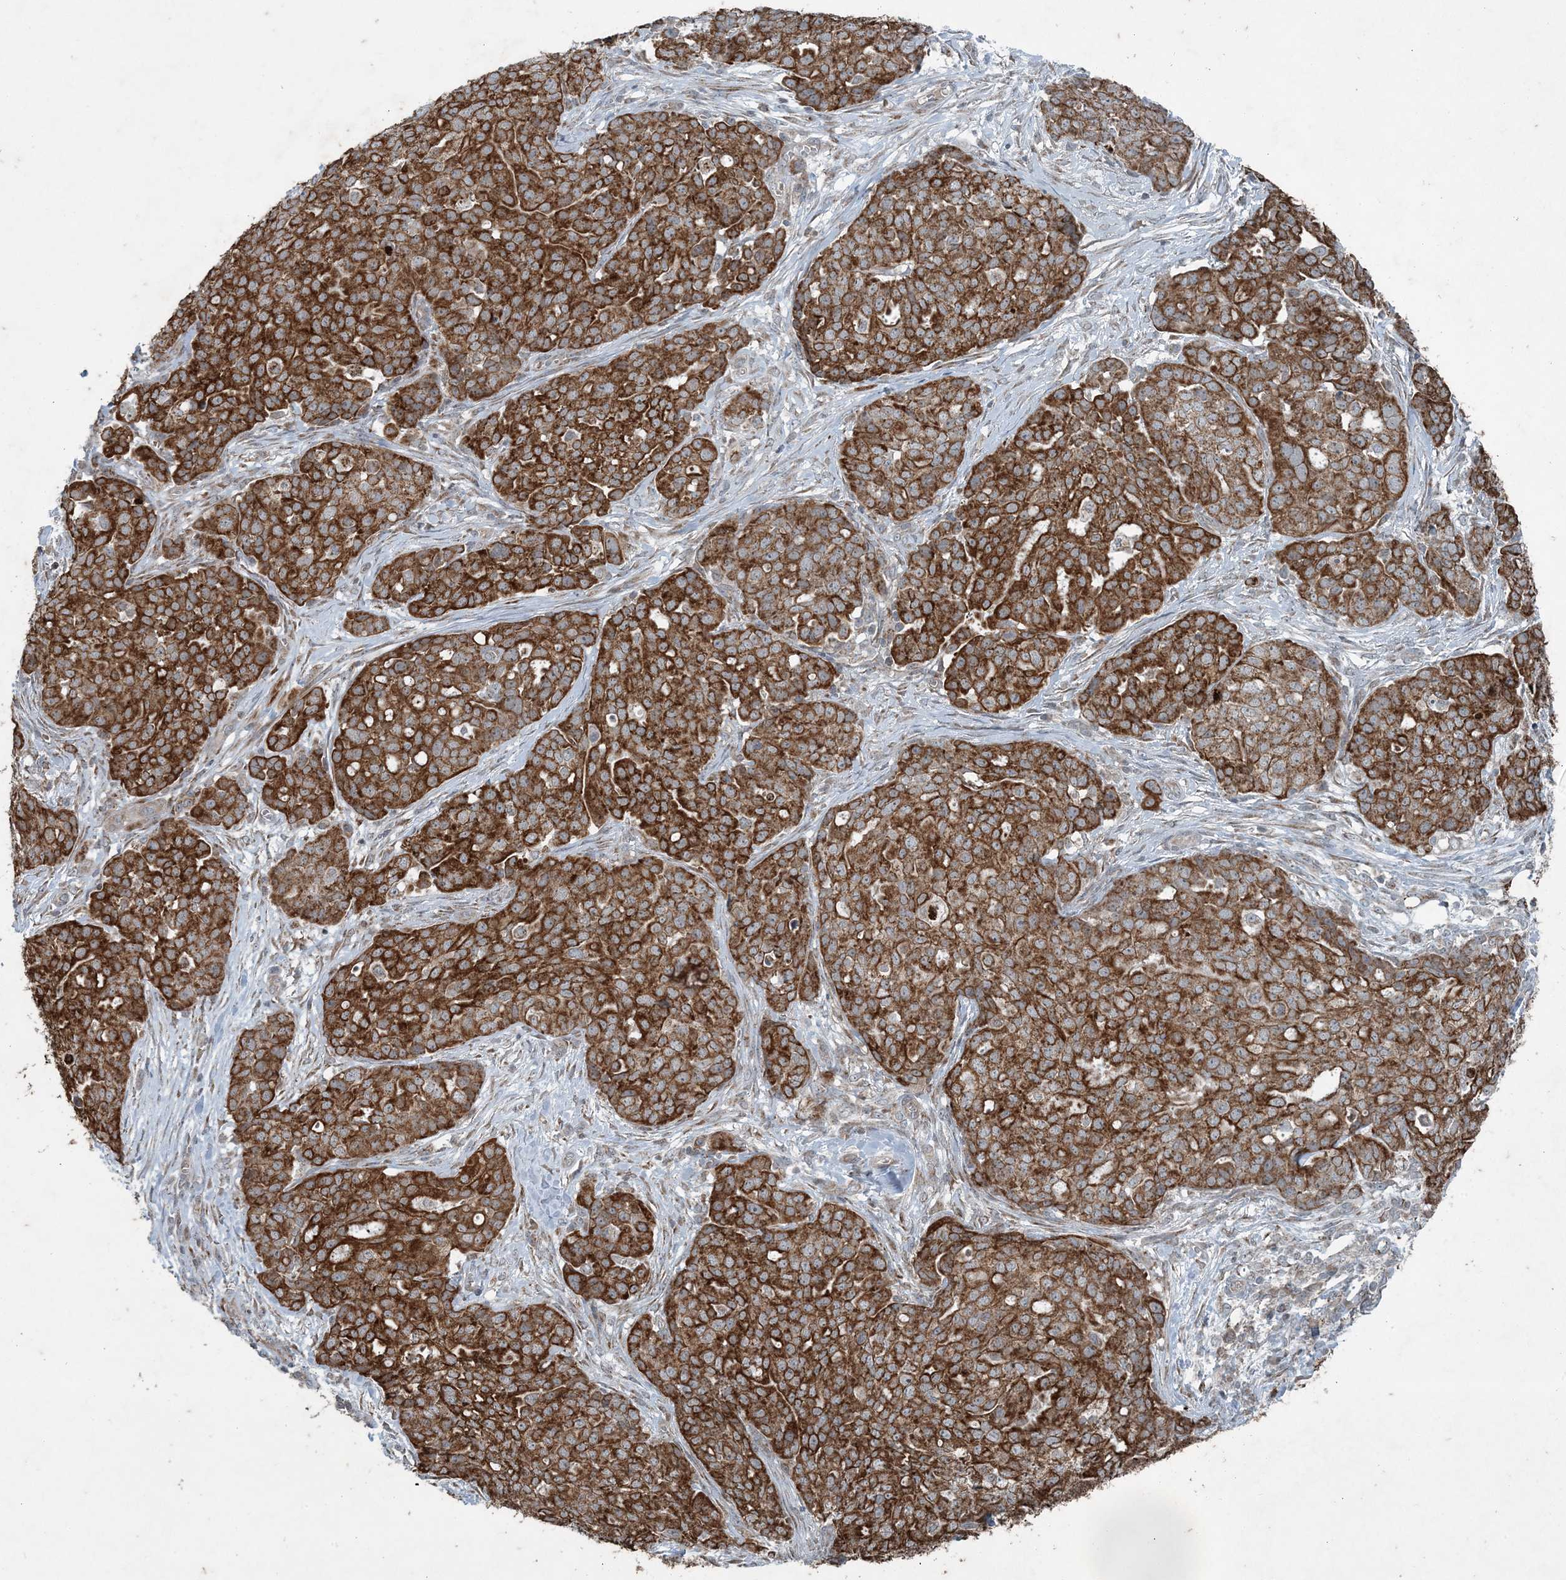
{"staining": {"intensity": "strong", "quantity": ">75%", "location": "cytoplasmic/membranous"}, "tissue": "ovarian cancer", "cell_type": "Tumor cells", "image_type": "cancer", "snomed": [{"axis": "morphology", "description": "Cystadenocarcinoma, serous, NOS"}, {"axis": "topography", "description": "Soft tissue"}, {"axis": "topography", "description": "Ovary"}], "caption": "High-magnification brightfield microscopy of serous cystadenocarcinoma (ovarian) stained with DAB (3,3'-diaminobenzidine) (brown) and counterstained with hematoxylin (blue). tumor cells exhibit strong cytoplasmic/membranous positivity is identified in about>75% of cells. (DAB = brown stain, brightfield microscopy at high magnification).", "gene": "PC", "patient": {"sex": "female", "age": 57}}